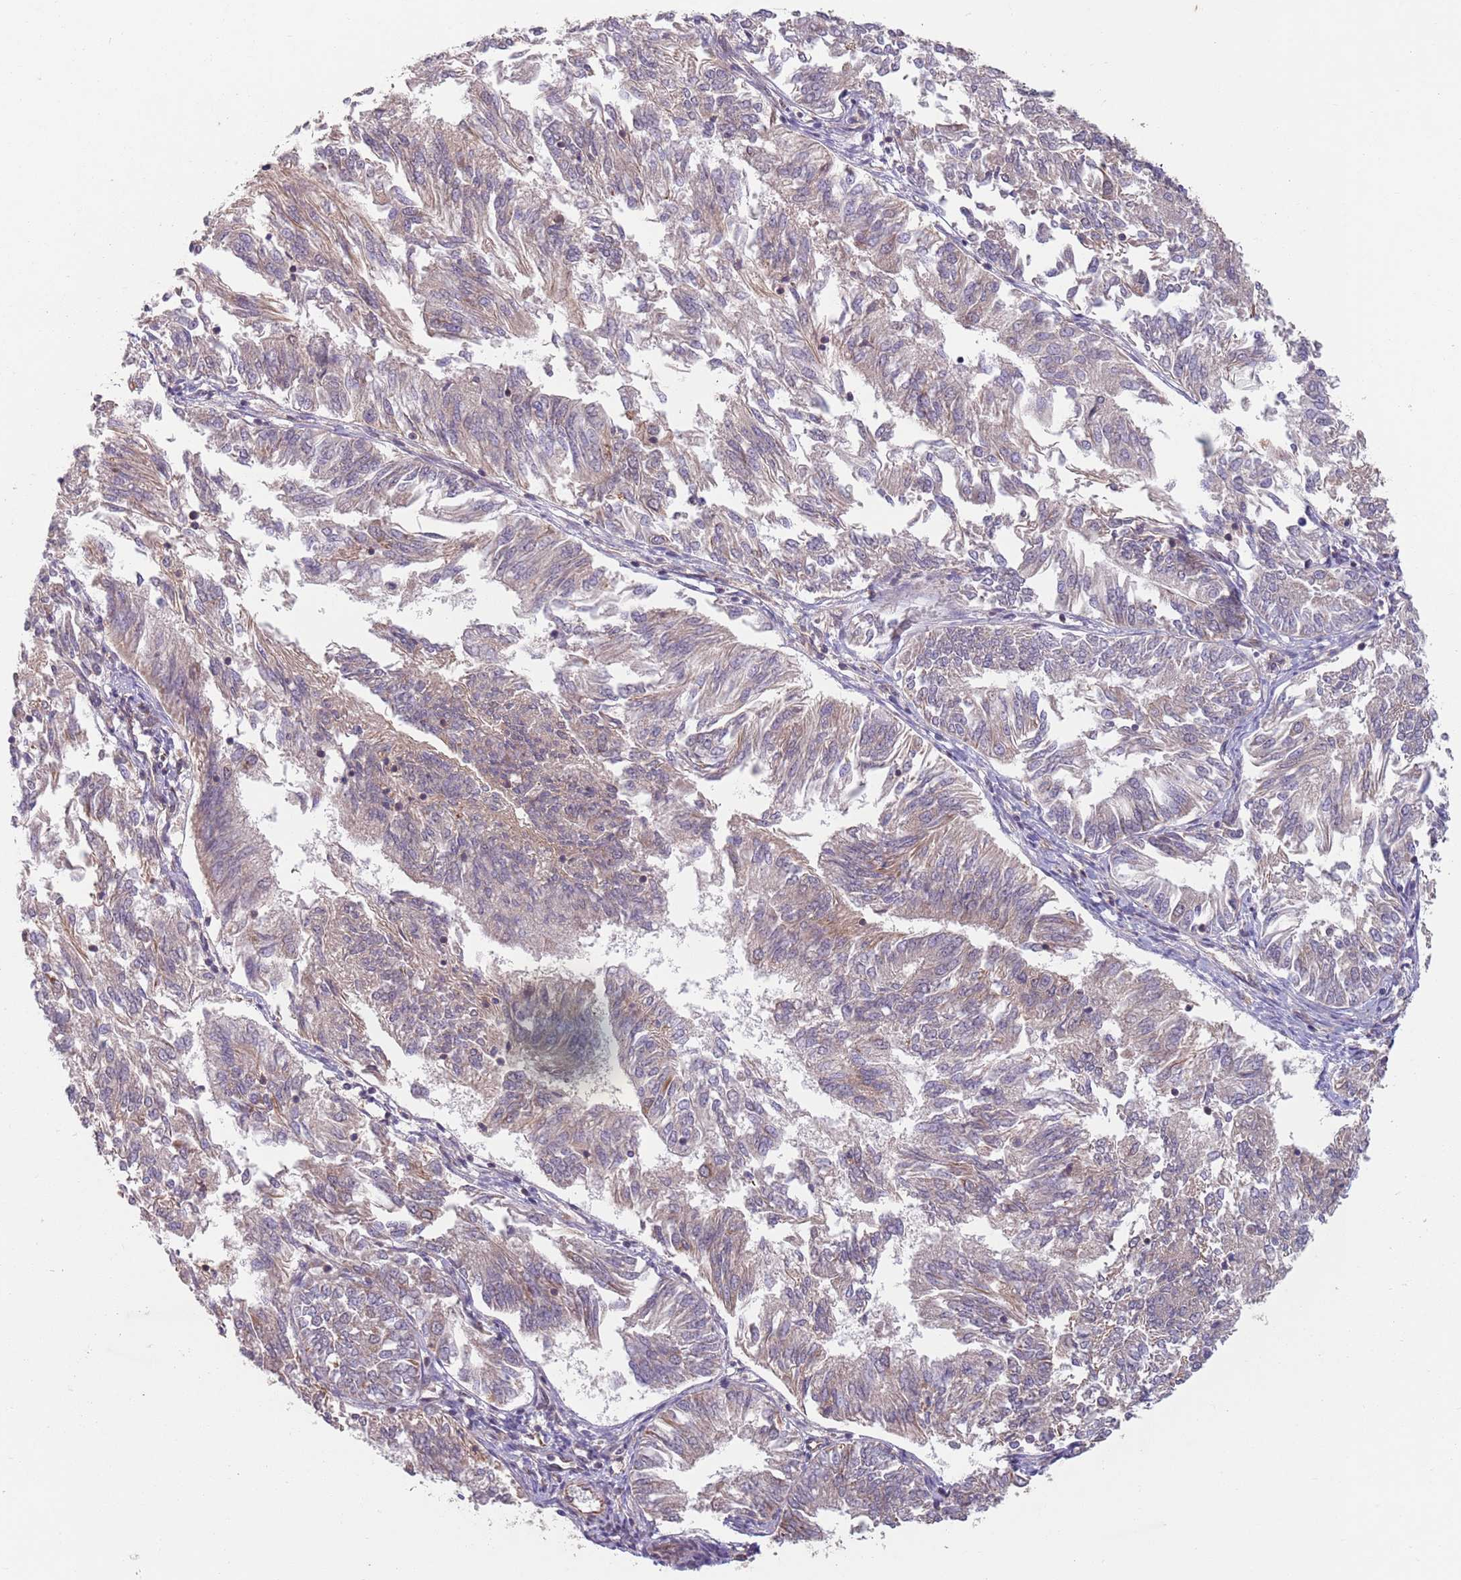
{"staining": {"intensity": "weak", "quantity": "25%-75%", "location": "cytoplasmic/membranous"}, "tissue": "endometrial cancer", "cell_type": "Tumor cells", "image_type": "cancer", "snomed": [{"axis": "morphology", "description": "Adenocarcinoma, NOS"}, {"axis": "topography", "description": "Endometrium"}], "caption": "Protein expression analysis of human endometrial cancer (adenocarcinoma) reveals weak cytoplasmic/membranous positivity in about 25%-75% of tumor cells.", "gene": "CHD9", "patient": {"sex": "female", "age": 58}}